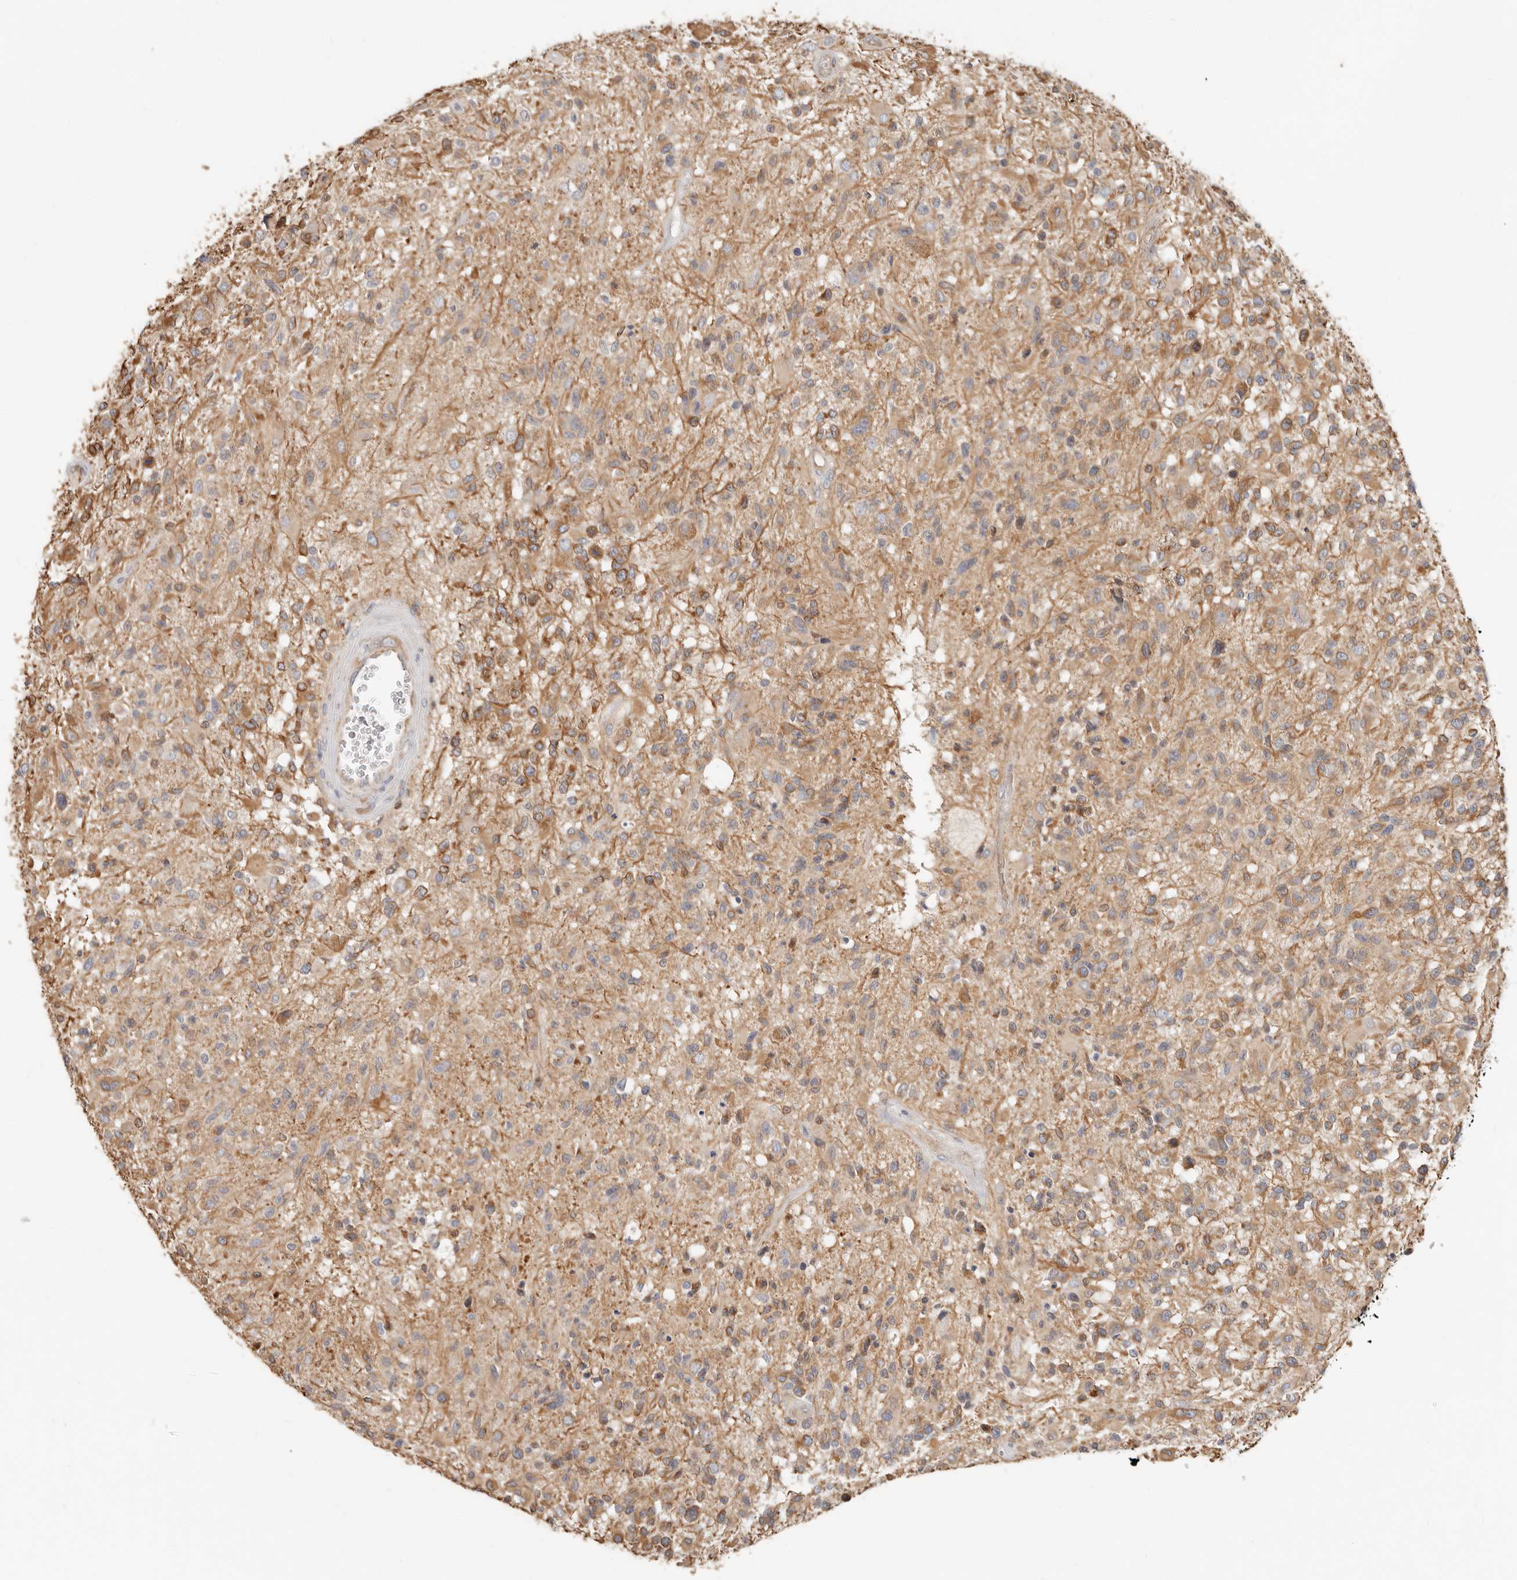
{"staining": {"intensity": "moderate", "quantity": ">75%", "location": "cytoplasmic/membranous"}, "tissue": "glioma", "cell_type": "Tumor cells", "image_type": "cancer", "snomed": [{"axis": "morphology", "description": "Glioma, malignant, High grade"}, {"axis": "morphology", "description": "Glioblastoma, NOS"}, {"axis": "topography", "description": "Brain"}], "caption": "Glioblastoma was stained to show a protein in brown. There is medium levels of moderate cytoplasmic/membranous positivity in approximately >75% of tumor cells.", "gene": "SPRING1", "patient": {"sex": "male", "age": 60}}